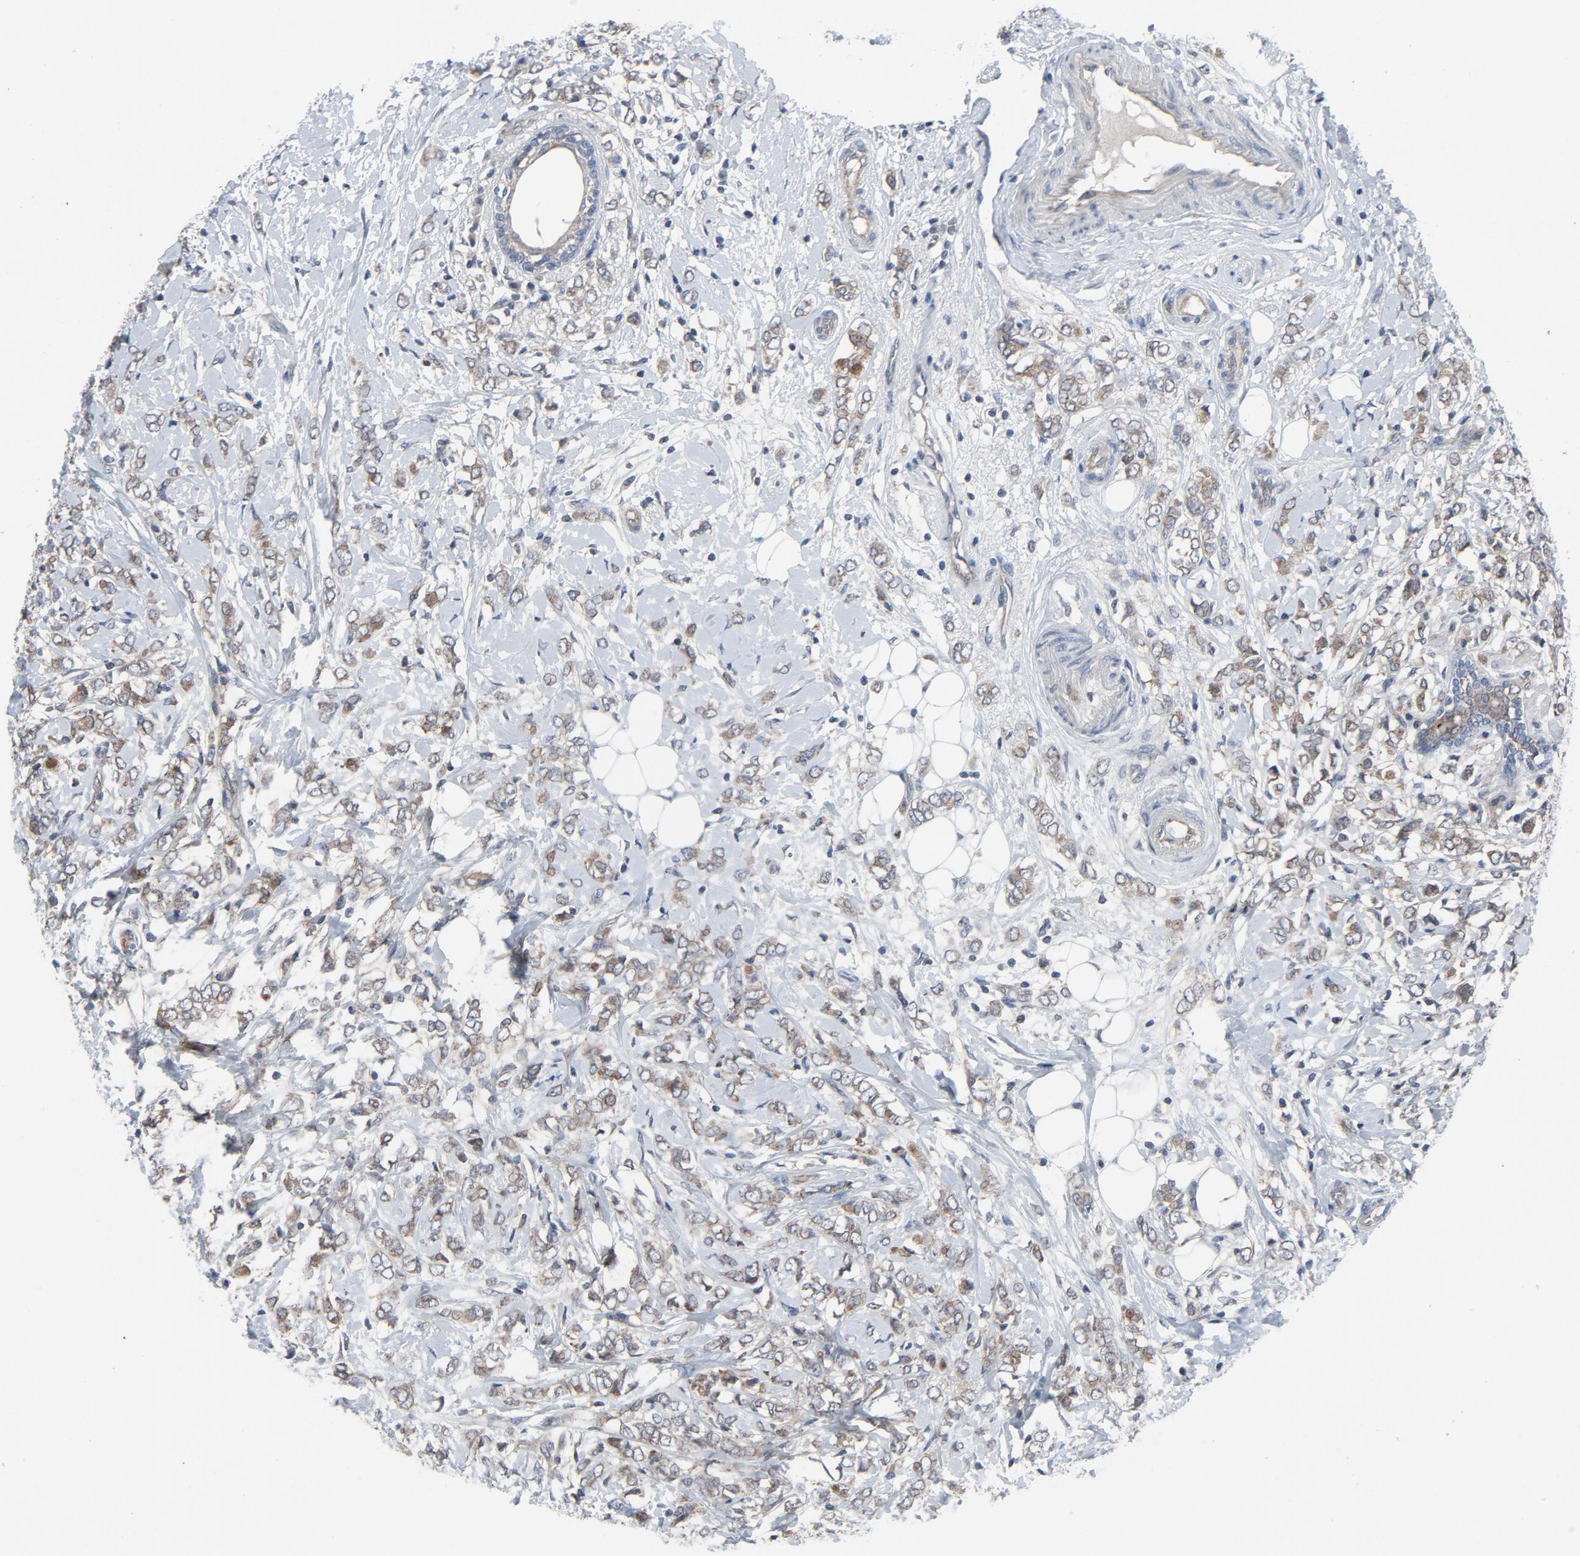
{"staining": {"intensity": "moderate", "quantity": ">75%", "location": "cytoplasmic/membranous"}, "tissue": "breast cancer", "cell_type": "Tumor cells", "image_type": "cancer", "snomed": [{"axis": "morphology", "description": "Normal tissue, NOS"}, {"axis": "morphology", "description": "Lobular carcinoma"}, {"axis": "topography", "description": "Breast"}], "caption": "Breast cancer stained for a protein displays moderate cytoplasmic/membranous positivity in tumor cells. Ihc stains the protein in brown and the nuclei are stained blue.", "gene": "TSG101", "patient": {"sex": "female", "age": 47}}